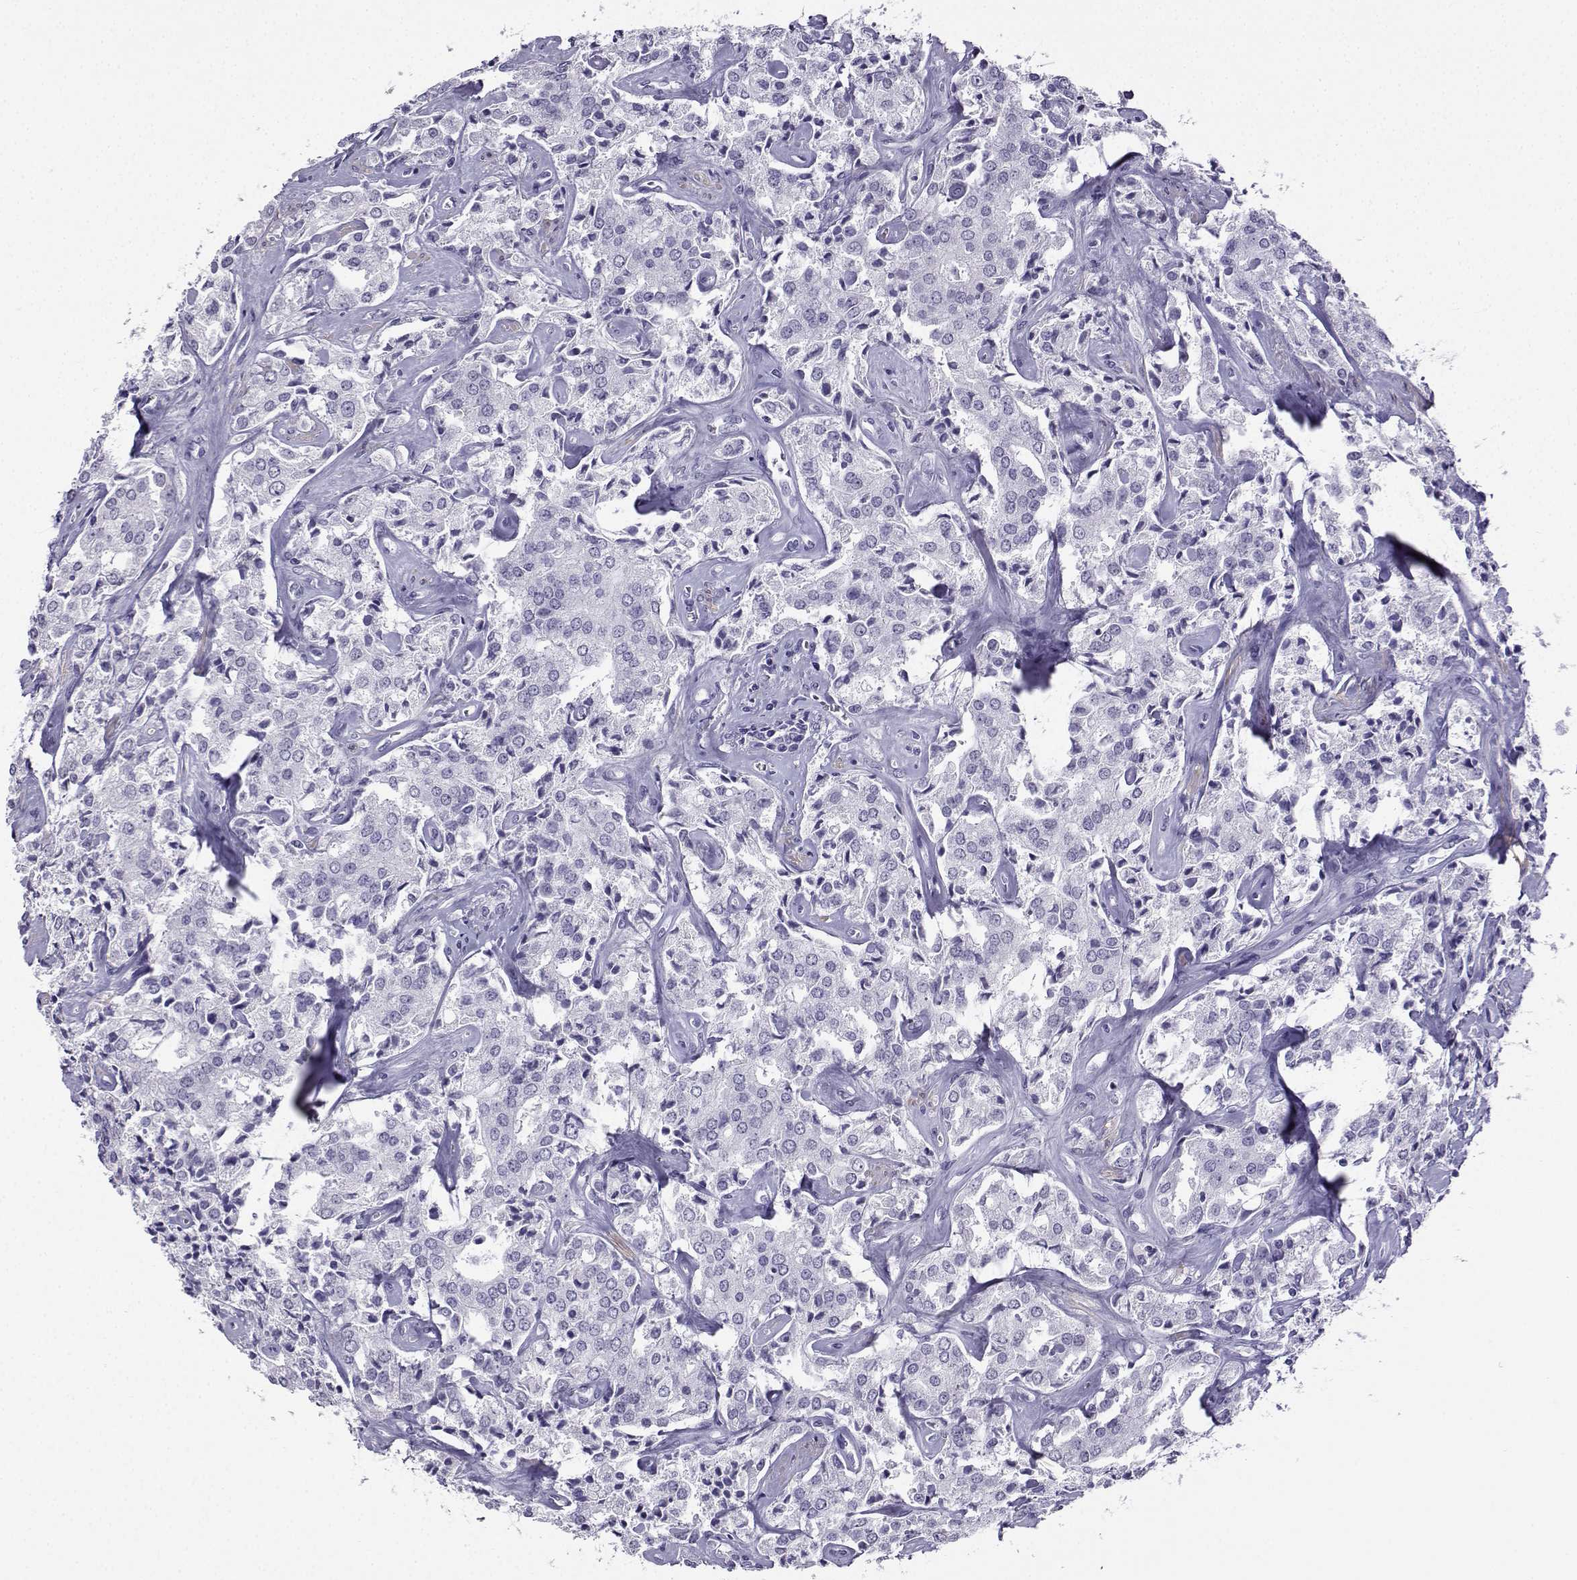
{"staining": {"intensity": "negative", "quantity": "none", "location": "none"}, "tissue": "prostate cancer", "cell_type": "Tumor cells", "image_type": "cancer", "snomed": [{"axis": "morphology", "description": "Adenocarcinoma, NOS"}, {"axis": "topography", "description": "Prostate"}], "caption": "This photomicrograph is of adenocarcinoma (prostate) stained with immunohistochemistry to label a protein in brown with the nuclei are counter-stained blue. There is no positivity in tumor cells.", "gene": "KIF17", "patient": {"sex": "male", "age": 66}}